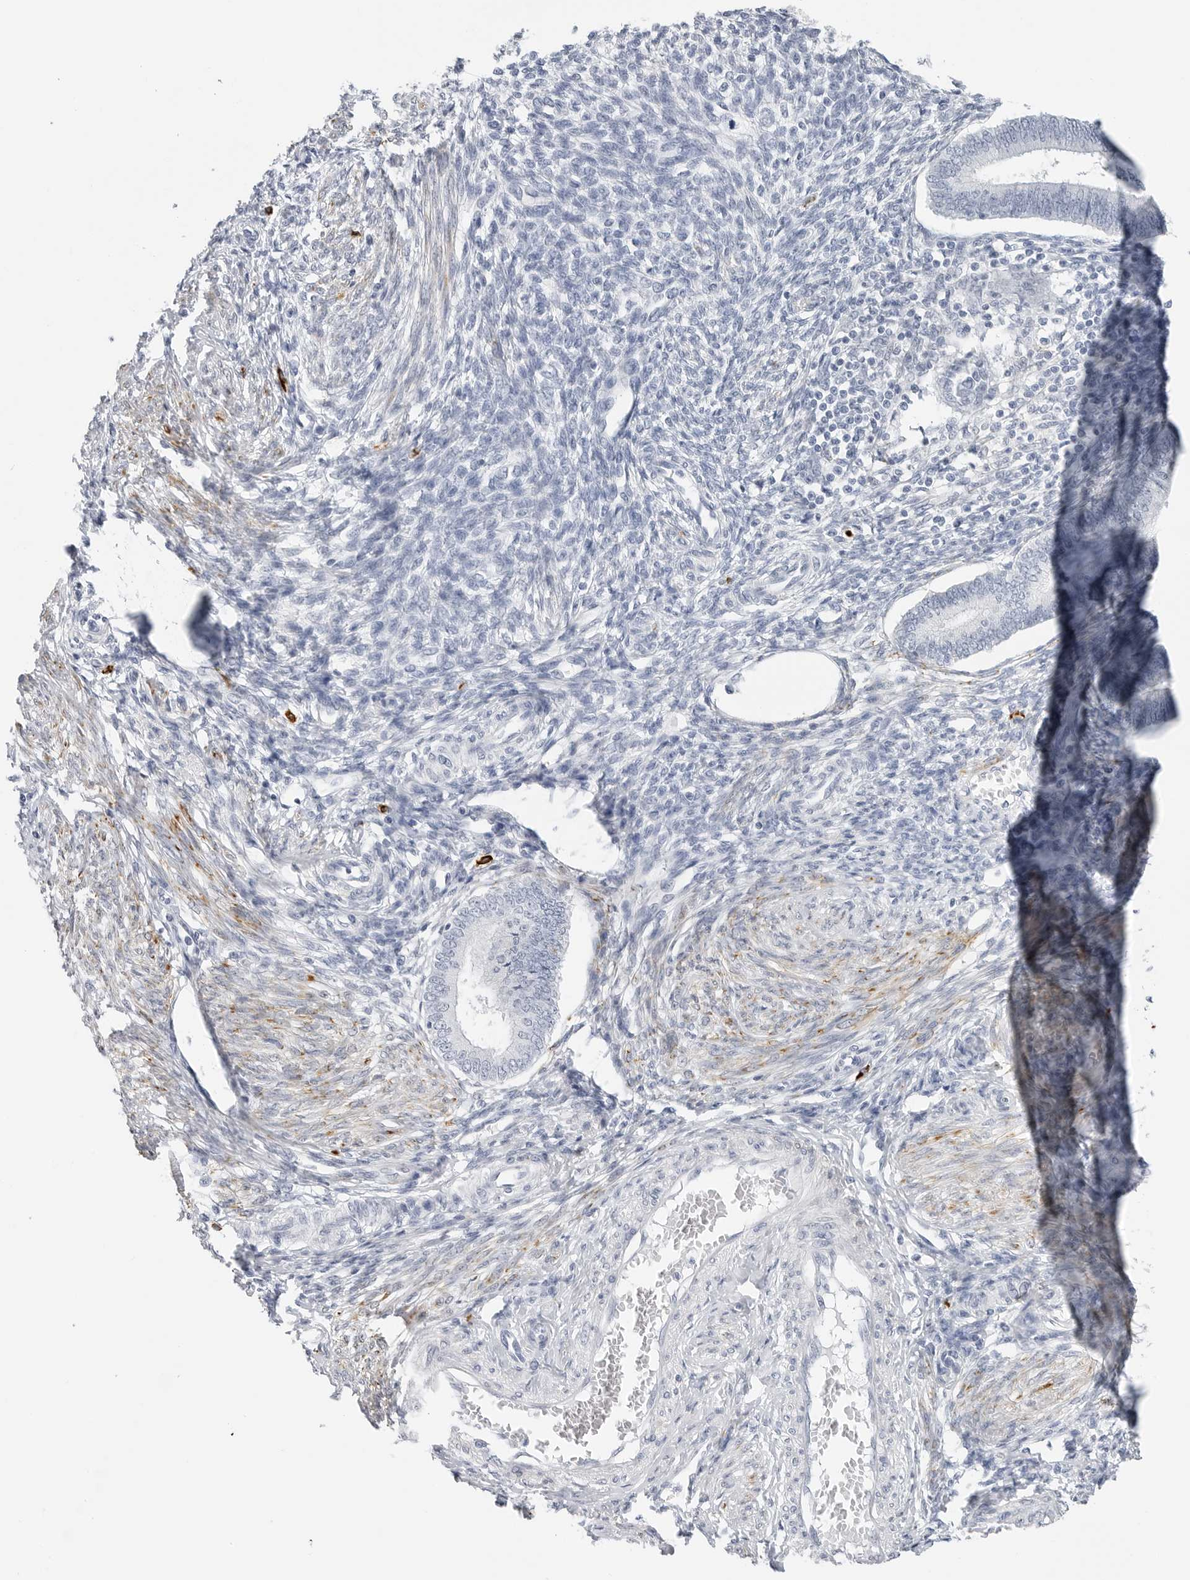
{"staining": {"intensity": "weak", "quantity": "<25%", "location": "cytoplasmic/membranous"}, "tissue": "endometrium", "cell_type": "Cells in endometrial stroma", "image_type": "normal", "snomed": [{"axis": "morphology", "description": "Normal tissue, NOS"}, {"axis": "topography", "description": "Endometrium"}], "caption": "IHC histopathology image of benign endometrium: endometrium stained with DAB (3,3'-diaminobenzidine) demonstrates no significant protein positivity in cells in endometrial stroma.", "gene": "HSPB7", "patient": {"sex": "female", "age": 46}}